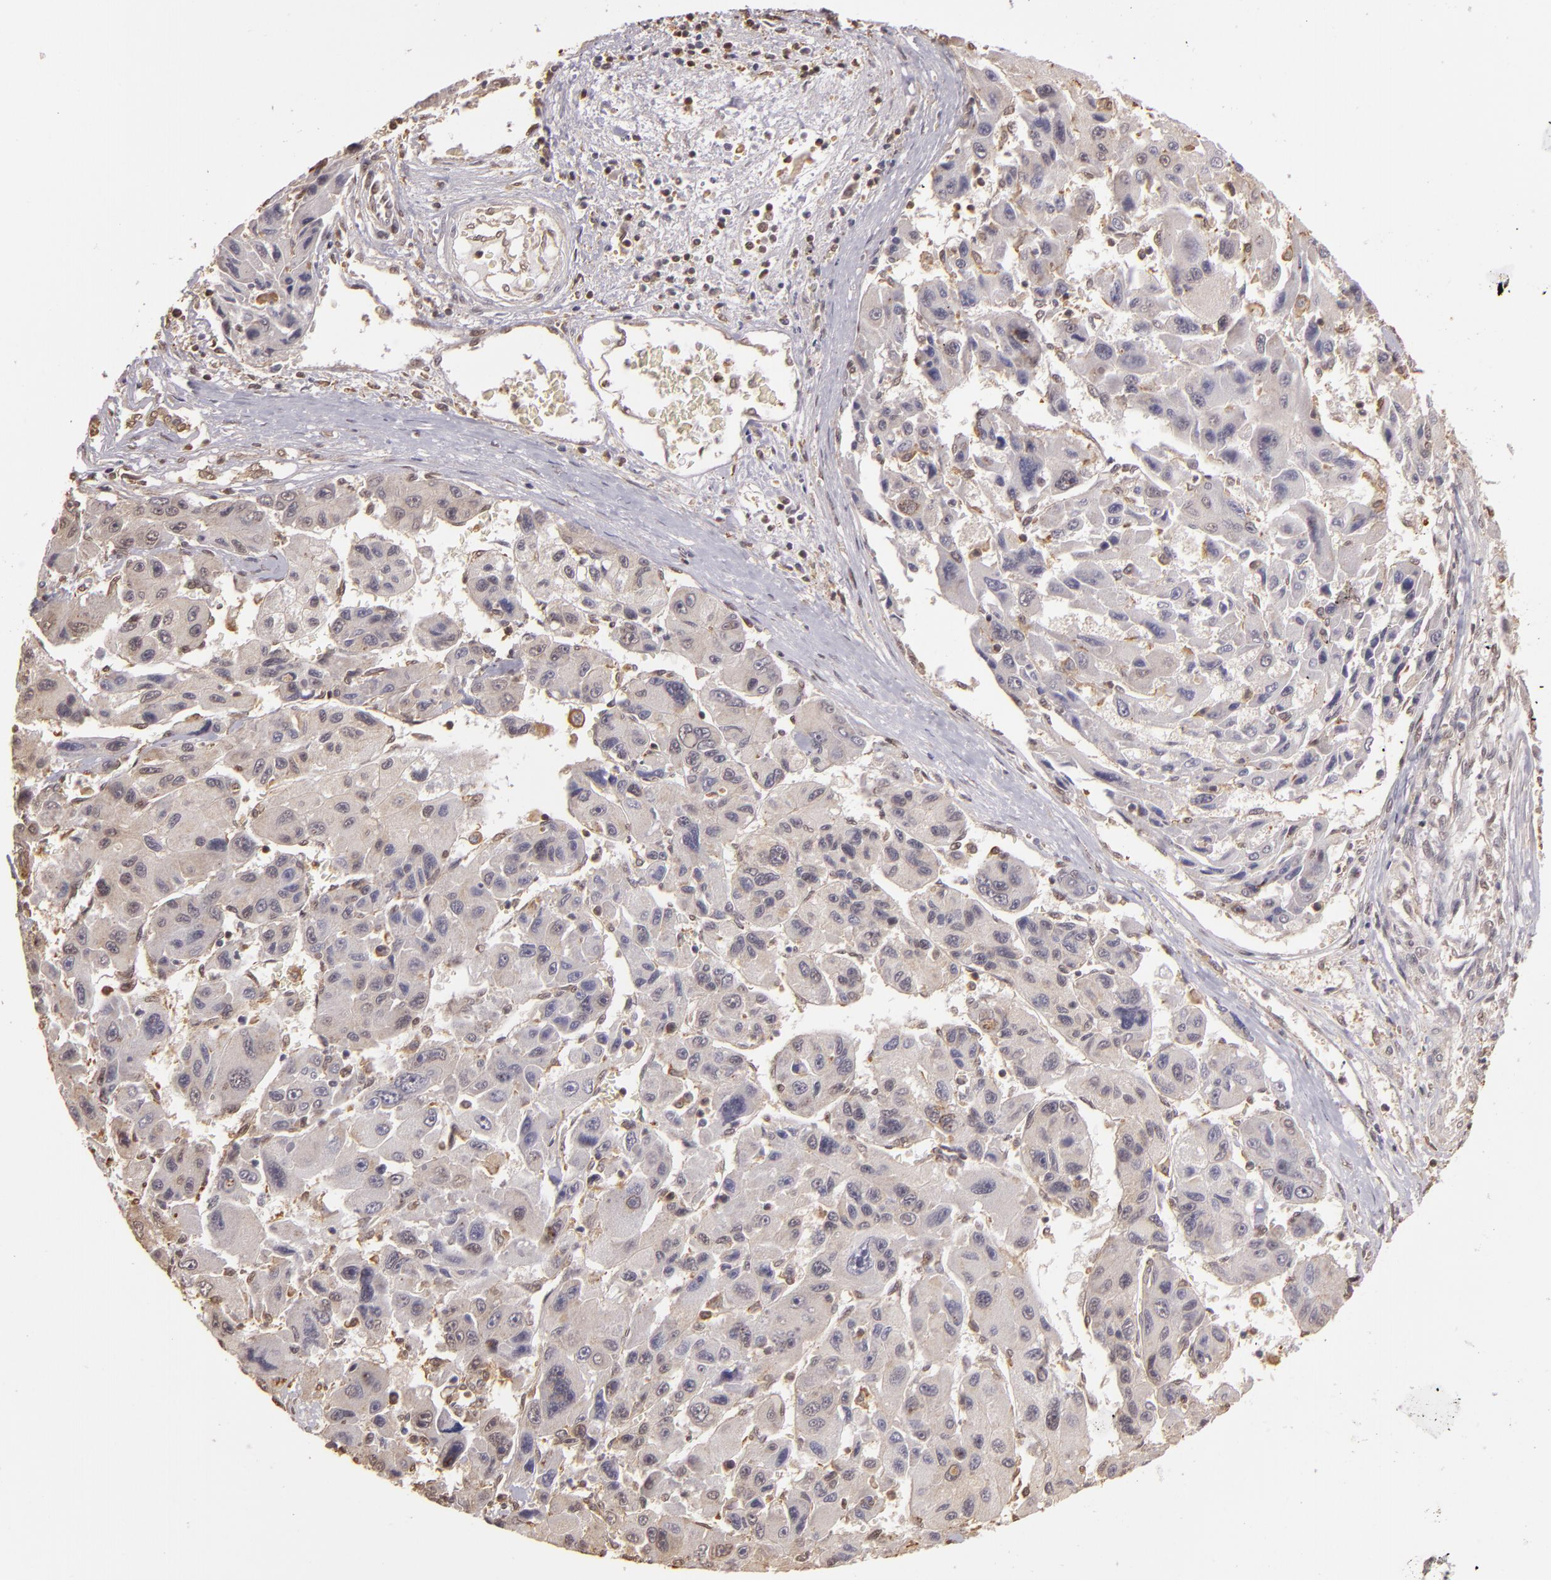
{"staining": {"intensity": "negative", "quantity": "none", "location": "none"}, "tissue": "liver cancer", "cell_type": "Tumor cells", "image_type": "cancer", "snomed": [{"axis": "morphology", "description": "Carcinoma, Hepatocellular, NOS"}, {"axis": "topography", "description": "Liver"}], "caption": "The immunohistochemistry (IHC) photomicrograph has no significant staining in tumor cells of liver cancer tissue.", "gene": "ARPC2", "patient": {"sex": "male", "age": 64}}